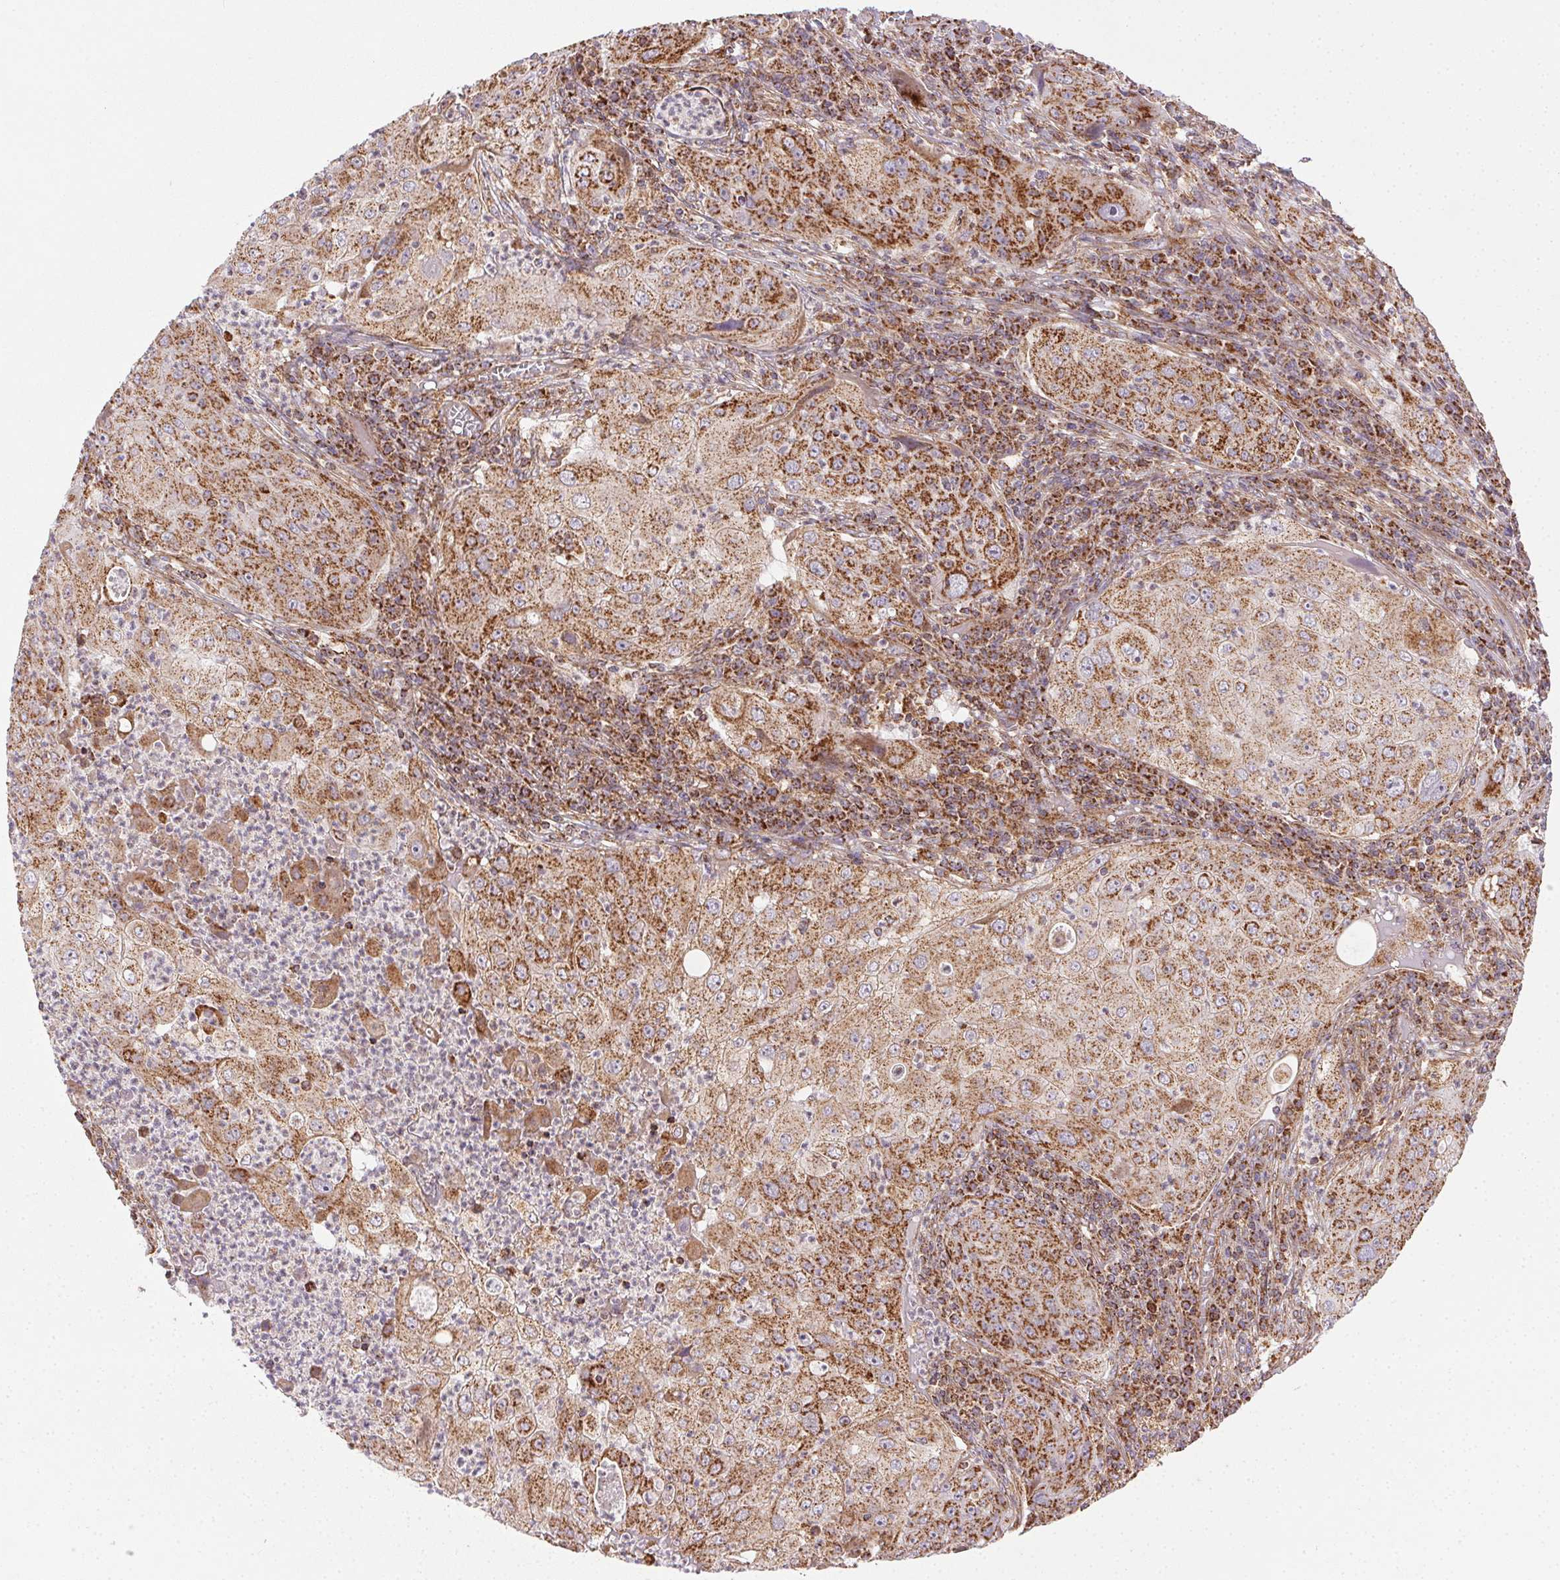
{"staining": {"intensity": "strong", "quantity": ">75%", "location": "cytoplasmic/membranous"}, "tissue": "lung cancer", "cell_type": "Tumor cells", "image_type": "cancer", "snomed": [{"axis": "morphology", "description": "Squamous cell carcinoma, NOS"}, {"axis": "topography", "description": "Lung"}], "caption": "Protein staining of lung squamous cell carcinoma tissue shows strong cytoplasmic/membranous staining in about >75% of tumor cells.", "gene": "CLPB", "patient": {"sex": "female", "age": 59}}